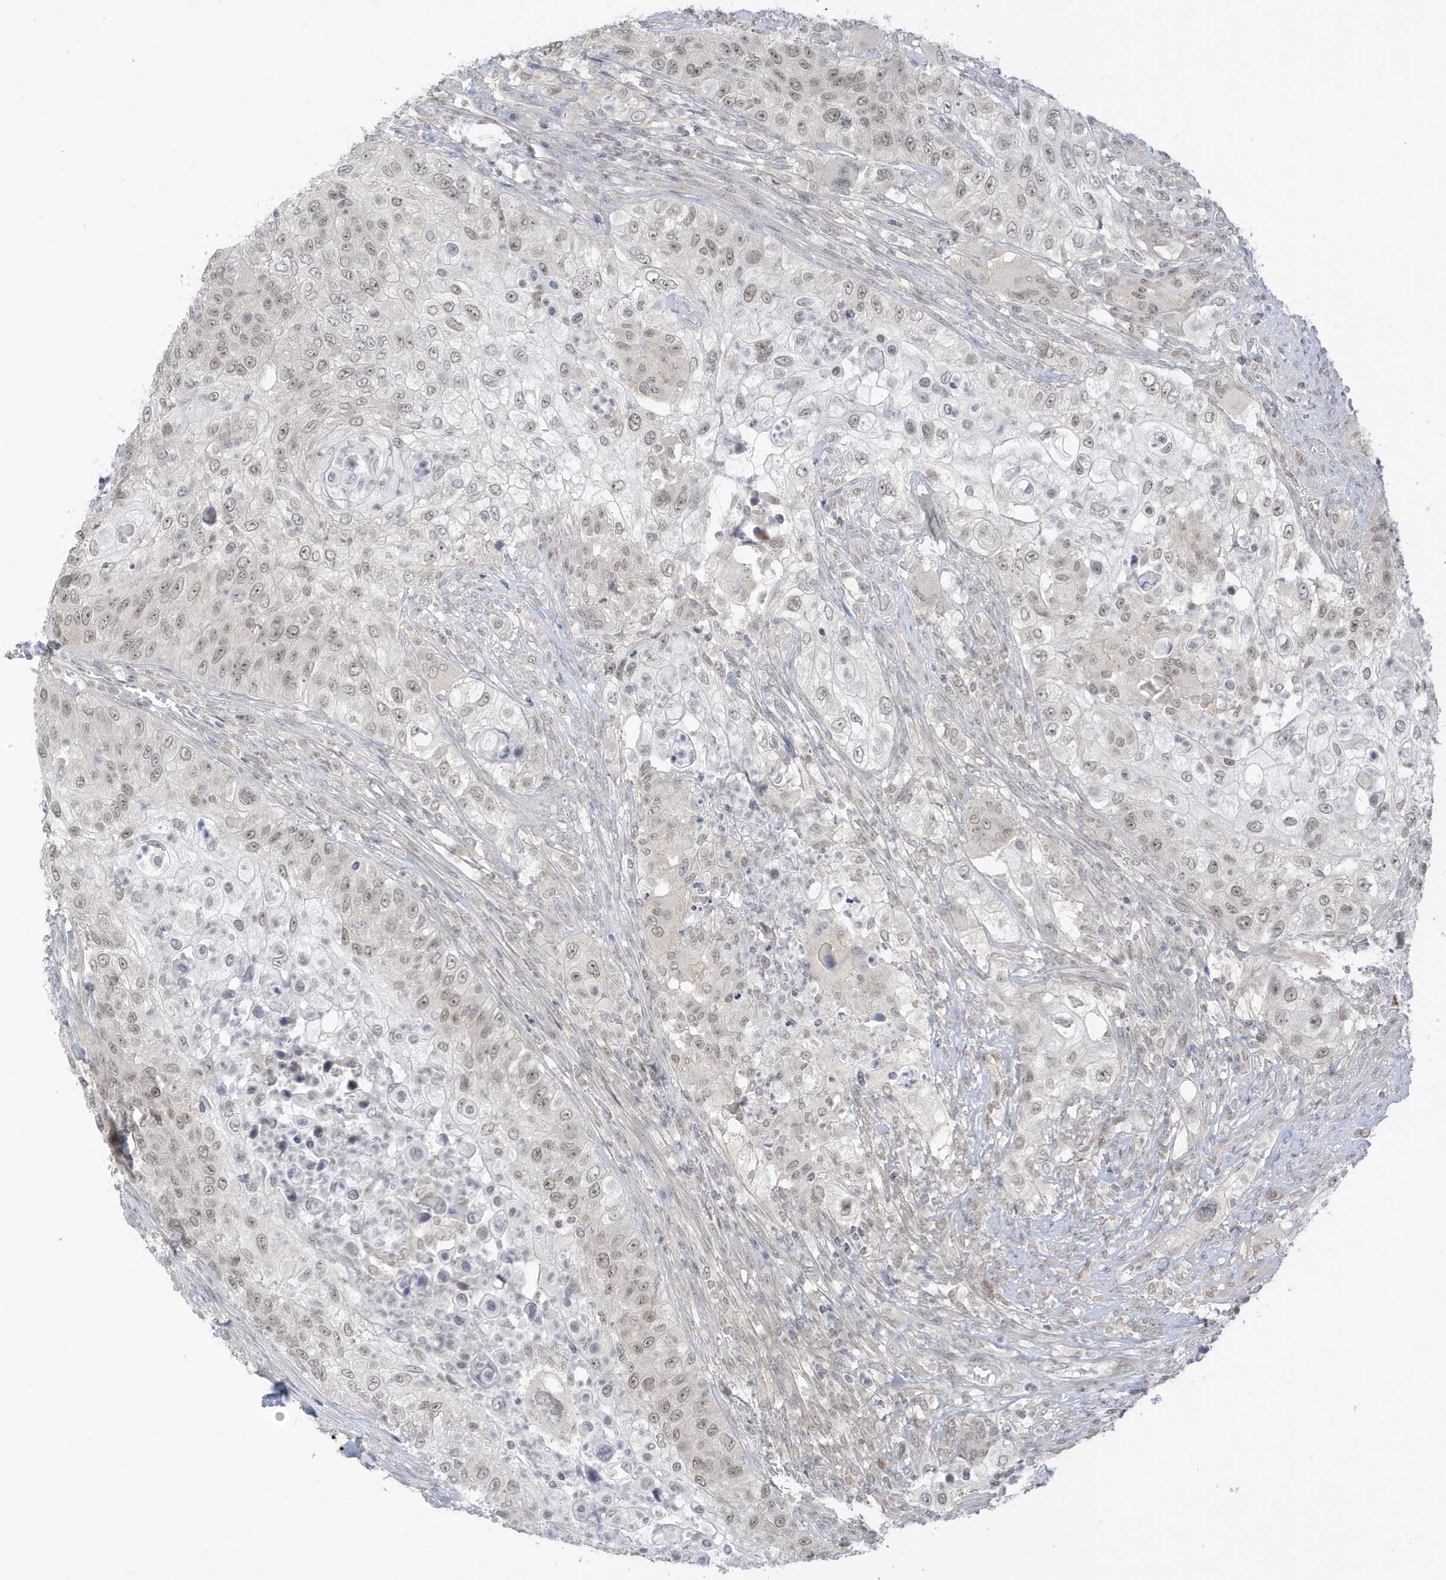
{"staining": {"intensity": "weak", "quantity": "<25%", "location": "nuclear"}, "tissue": "urothelial cancer", "cell_type": "Tumor cells", "image_type": "cancer", "snomed": [{"axis": "morphology", "description": "Urothelial carcinoma, High grade"}, {"axis": "topography", "description": "Urinary bladder"}], "caption": "Immunohistochemistry of high-grade urothelial carcinoma demonstrates no positivity in tumor cells. (Stains: DAB immunohistochemistry with hematoxylin counter stain, Microscopy: brightfield microscopy at high magnification).", "gene": "MSL3", "patient": {"sex": "female", "age": 60}}